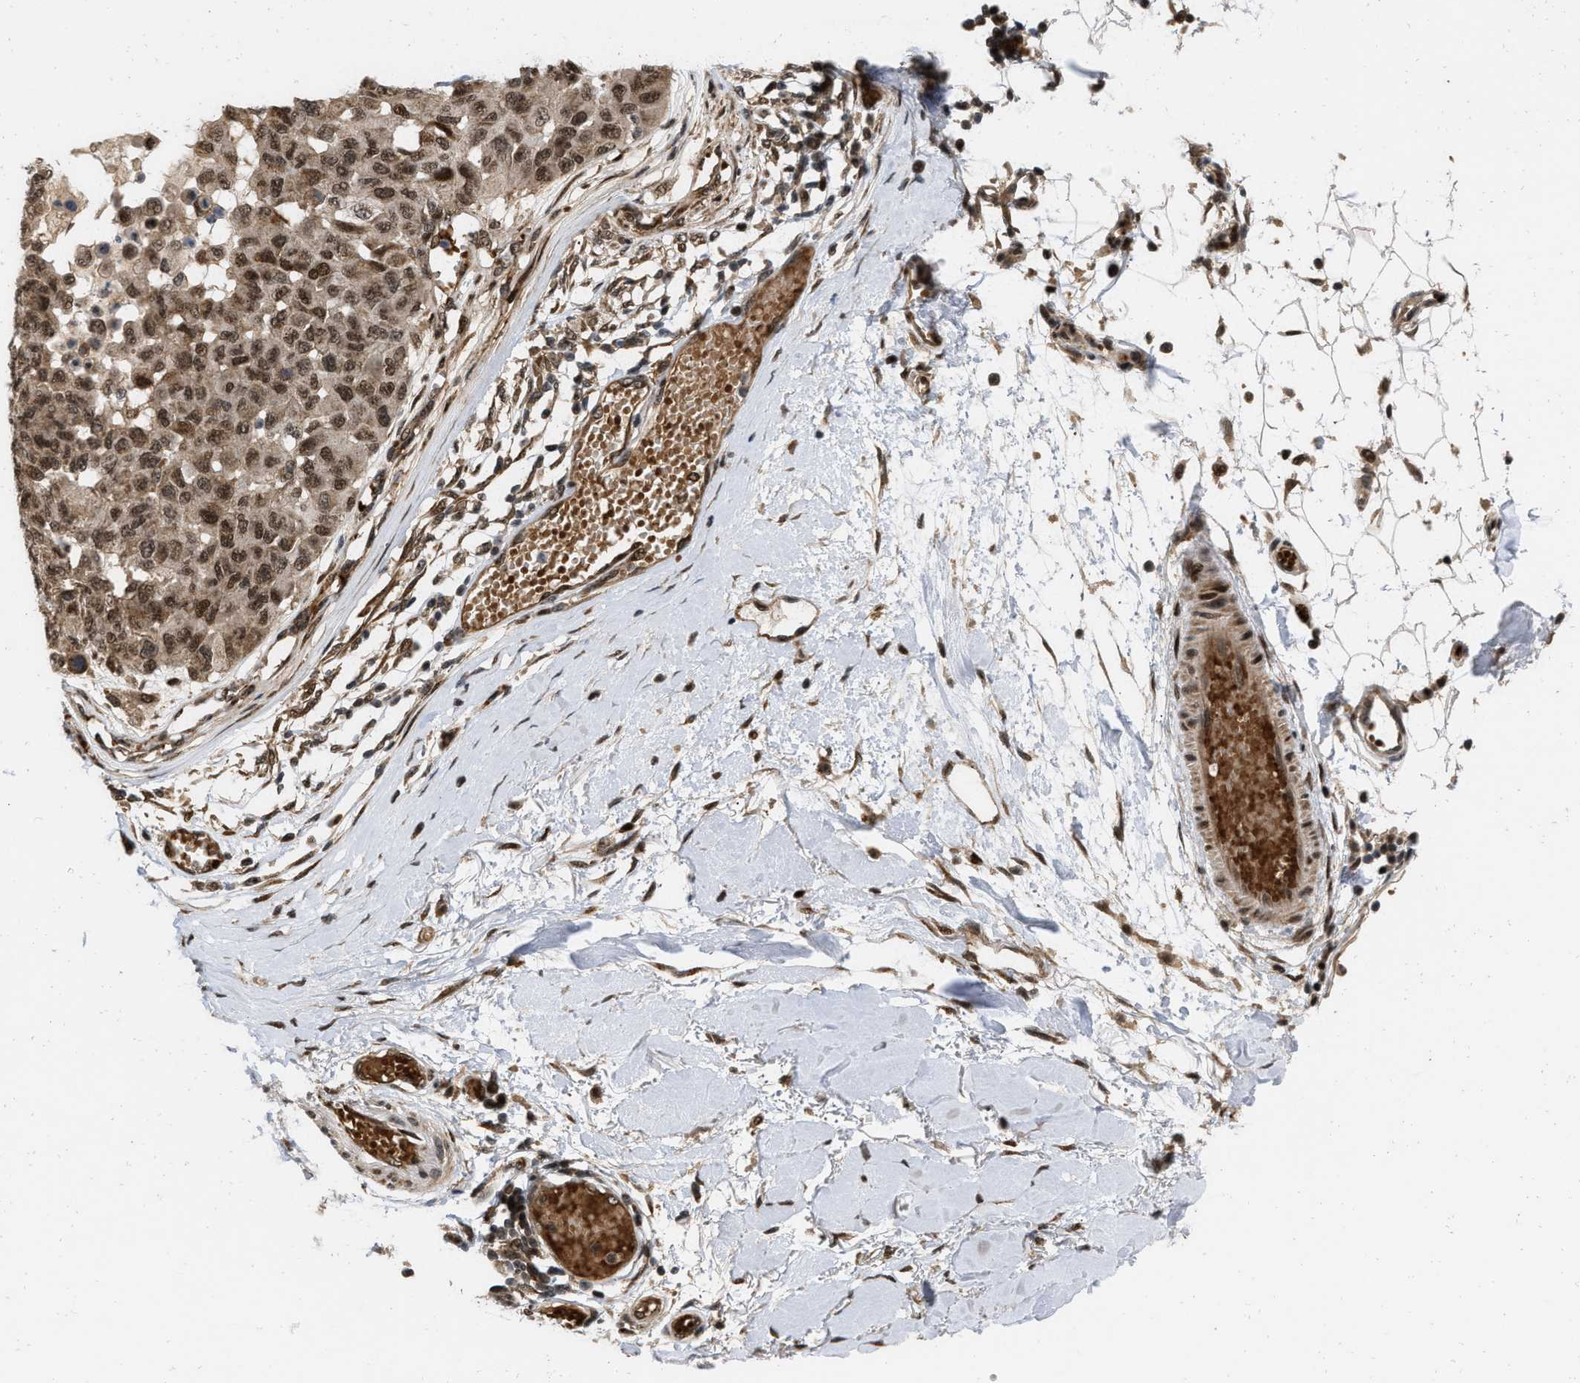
{"staining": {"intensity": "strong", "quantity": ">75%", "location": "nuclear"}, "tissue": "melanoma", "cell_type": "Tumor cells", "image_type": "cancer", "snomed": [{"axis": "morphology", "description": "Normal tissue, NOS"}, {"axis": "morphology", "description": "Malignant melanoma, NOS"}, {"axis": "topography", "description": "Skin"}], "caption": "Brown immunohistochemical staining in malignant melanoma reveals strong nuclear expression in about >75% of tumor cells. The protein is stained brown, and the nuclei are stained in blue (DAB (3,3'-diaminobenzidine) IHC with brightfield microscopy, high magnification).", "gene": "ANKRD11", "patient": {"sex": "male", "age": 62}}